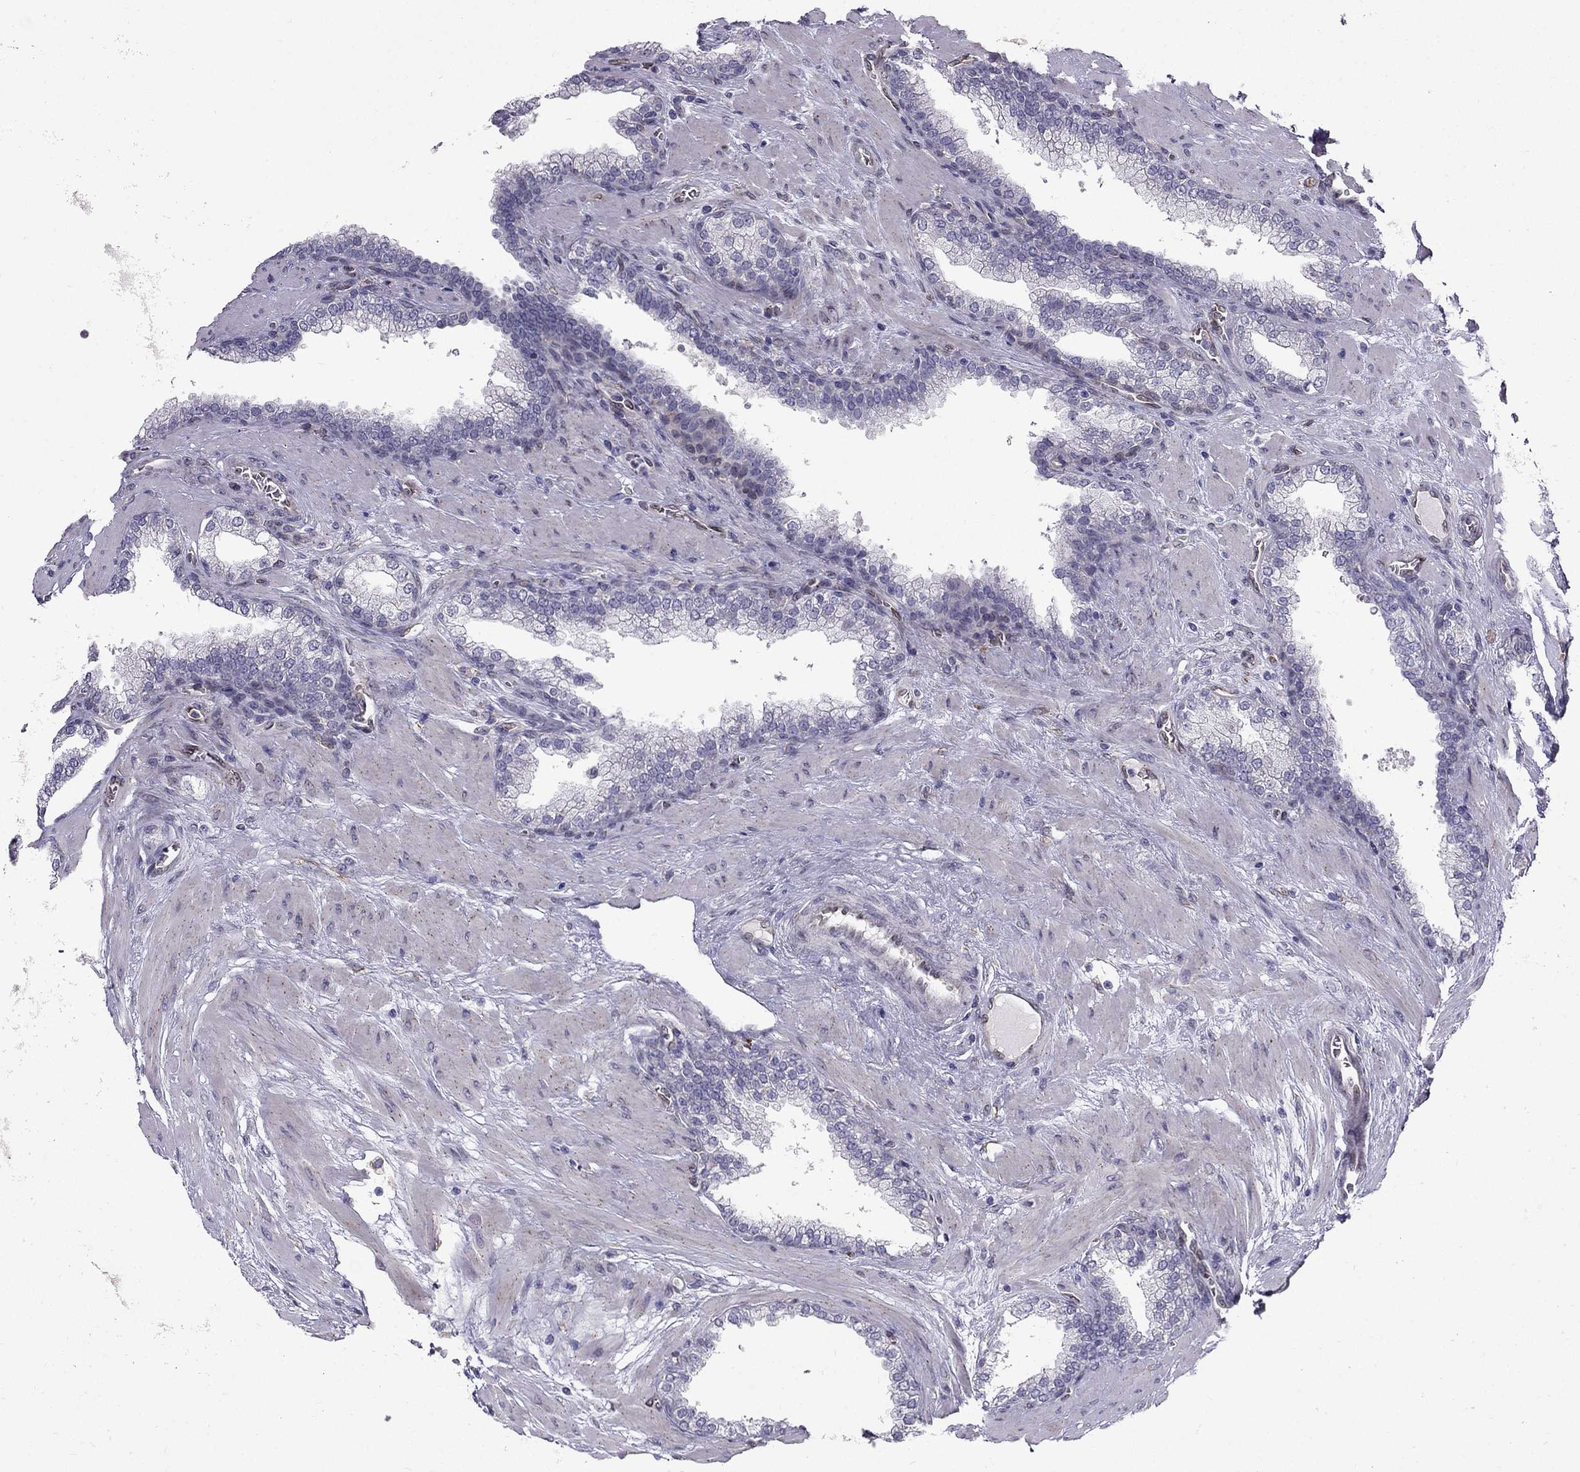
{"staining": {"intensity": "negative", "quantity": "none", "location": "none"}, "tissue": "prostate cancer", "cell_type": "Tumor cells", "image_type": "cancer", "snomed": [{"axis": "morphology", "description": "Adenocarcinoma, NOS"}, {"axis": "topography", "description": "Prostate"}], "caption": "A micrograph of human prostate cancer is negative for staining in tumor cells. Nuclei are stained in blue.", "gene": "IKBIP", "patient": {"sex": "male", "age": 67}}